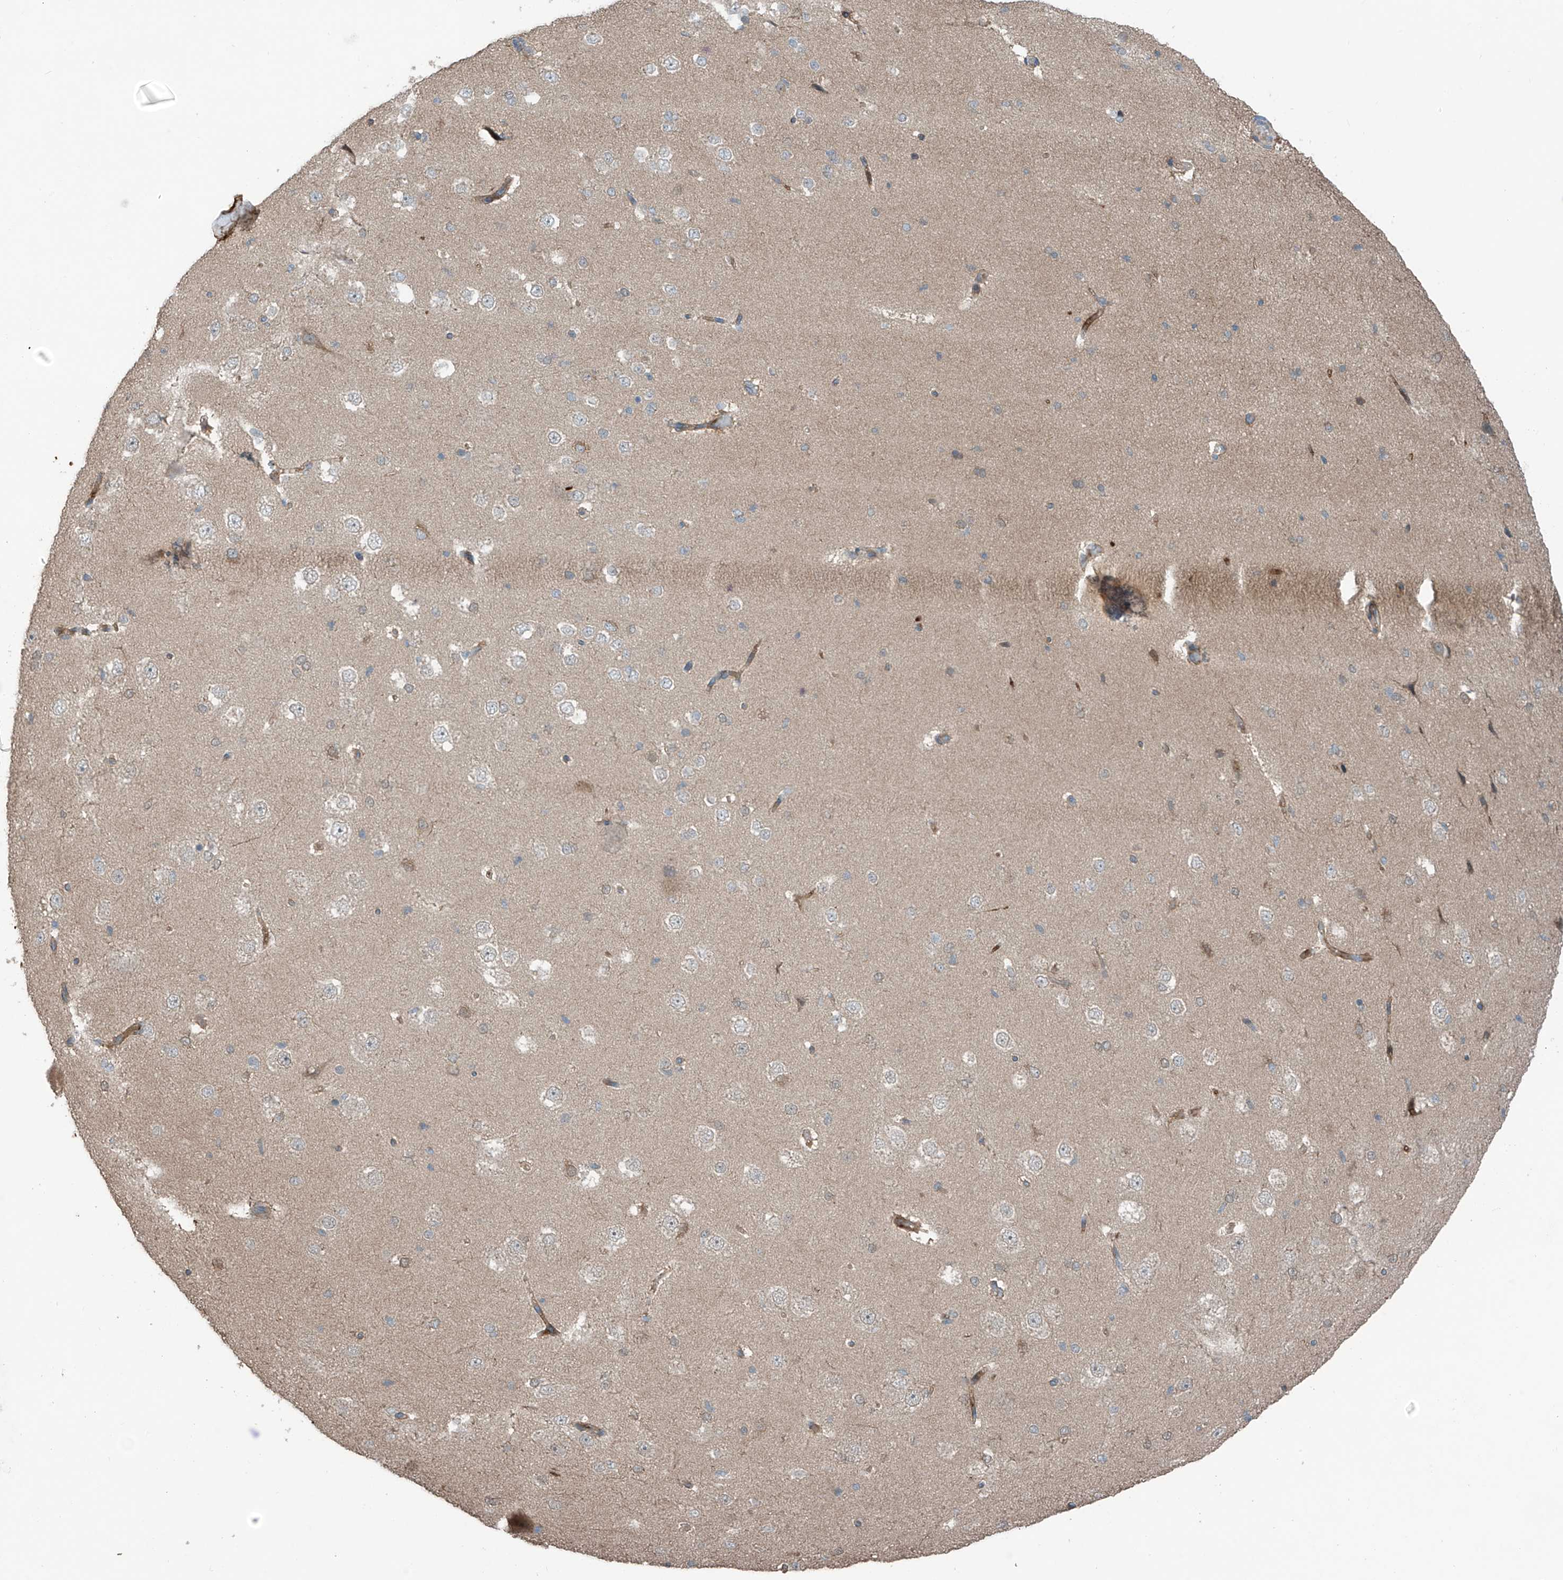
{"staining": {"intensity": "moderate", "quantity": ">75%", "location": "cytoplasmic/membranous"}, "tissue": "cerebral cortex", "cell_type": "Endothelial cells", "image_type": "normal", "snomed": [{"axis": "morphology", "description": "Normal tissue, NOS"}, {"axis": "morphology", "description": "Developmental malformation"}, {"axis": "topography", "description": "Cerebral cortex"}], "caption": "Immunohistochemical staining of benign cerebral cortex reveals moderate cytoplasmic/membranous protein positivity in about >75% of endothelial cells.", "gene": "SAMD3", "patient": {"sex": "female", "age": 30}}